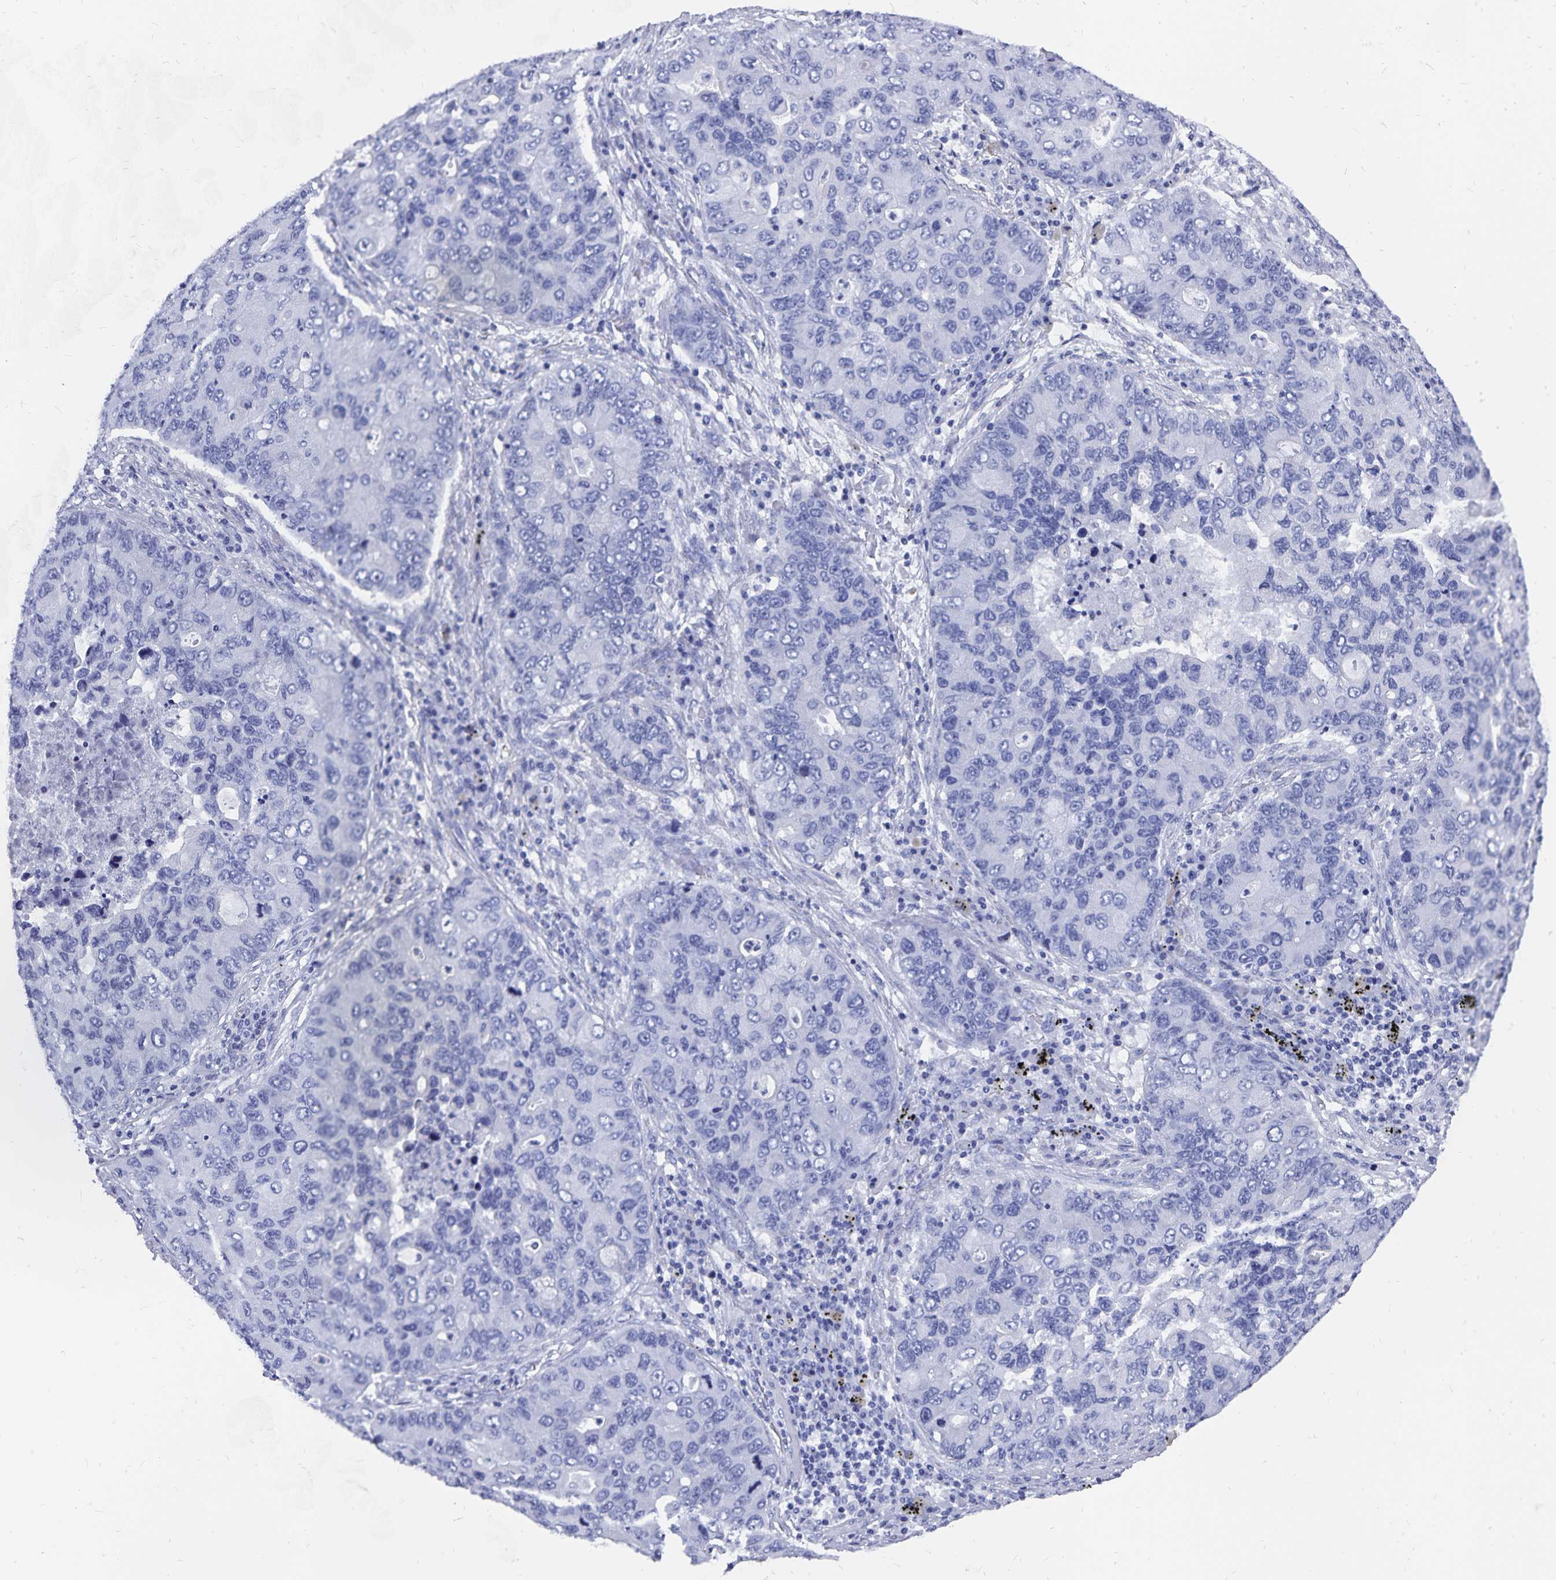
{"staining": {"intensity": "negative", "quantity": "none", "location": "none"}, "tissue": "lung cancer", "cell_type": "Tumor cells", "image_type": "cancer", "snomed": [{"axis": "morphology", "description": "Adenocarcinoma, NOS"}, {"axis": "morphology", "description": "Adenocarcinoma, metastatic, NOS"}, {"axis": "topography", "description": "Lymph node"}, {"axis": "topography", "description": "Lung"}], "caption": "There is no significant positivity in tumor cells of metastatic adenocarcinoma (lung). The staining is performed using DAB brown chromogen with nuclei counter-stained in using hematoxylin.", "gene": "ADH1A", "patient": {"sex": "female", "age": 54}}